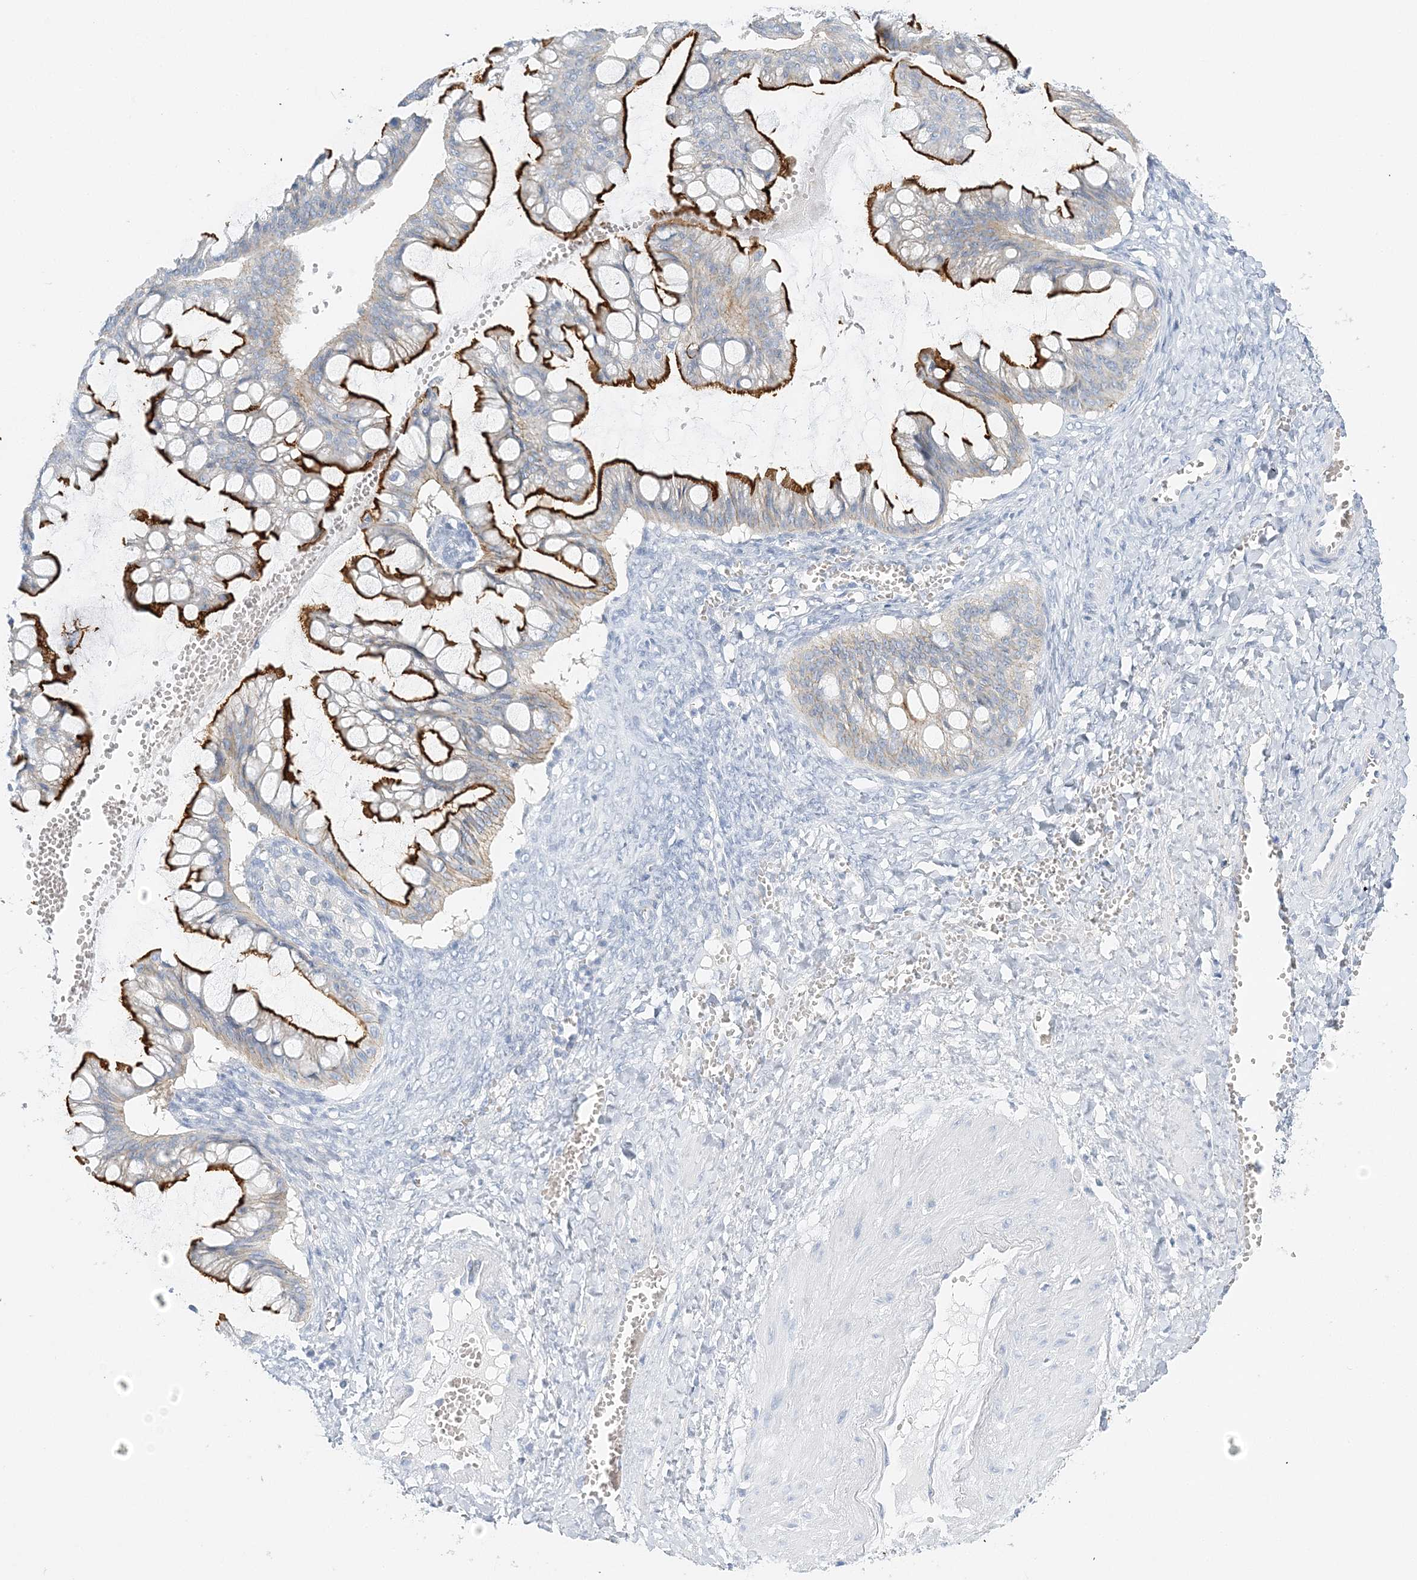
{"staining": {"intensity": "strong", "quantity": ">75%", "location": "cytoplasmic/membranous"}, "tissue": "ovarian cancer", "cell_type": "Tumor cells", "image_type": "cancer", "snomed": [{"axis": "morphology", "description": "Cystadenocarcinoma, mucinous, NOS"}, {"axis": "topography", "description": "Ovary"}], "caption": "Approximately >75% of tumor cells in mucinous cystadenocarcinoma (ovarian) demonstrate strong cytoplasmic/membranous protein positivity as visualized by brown immunohistochemical staining.", "gene": "VILL", "patient": {"sex": "female", "age": 73}}